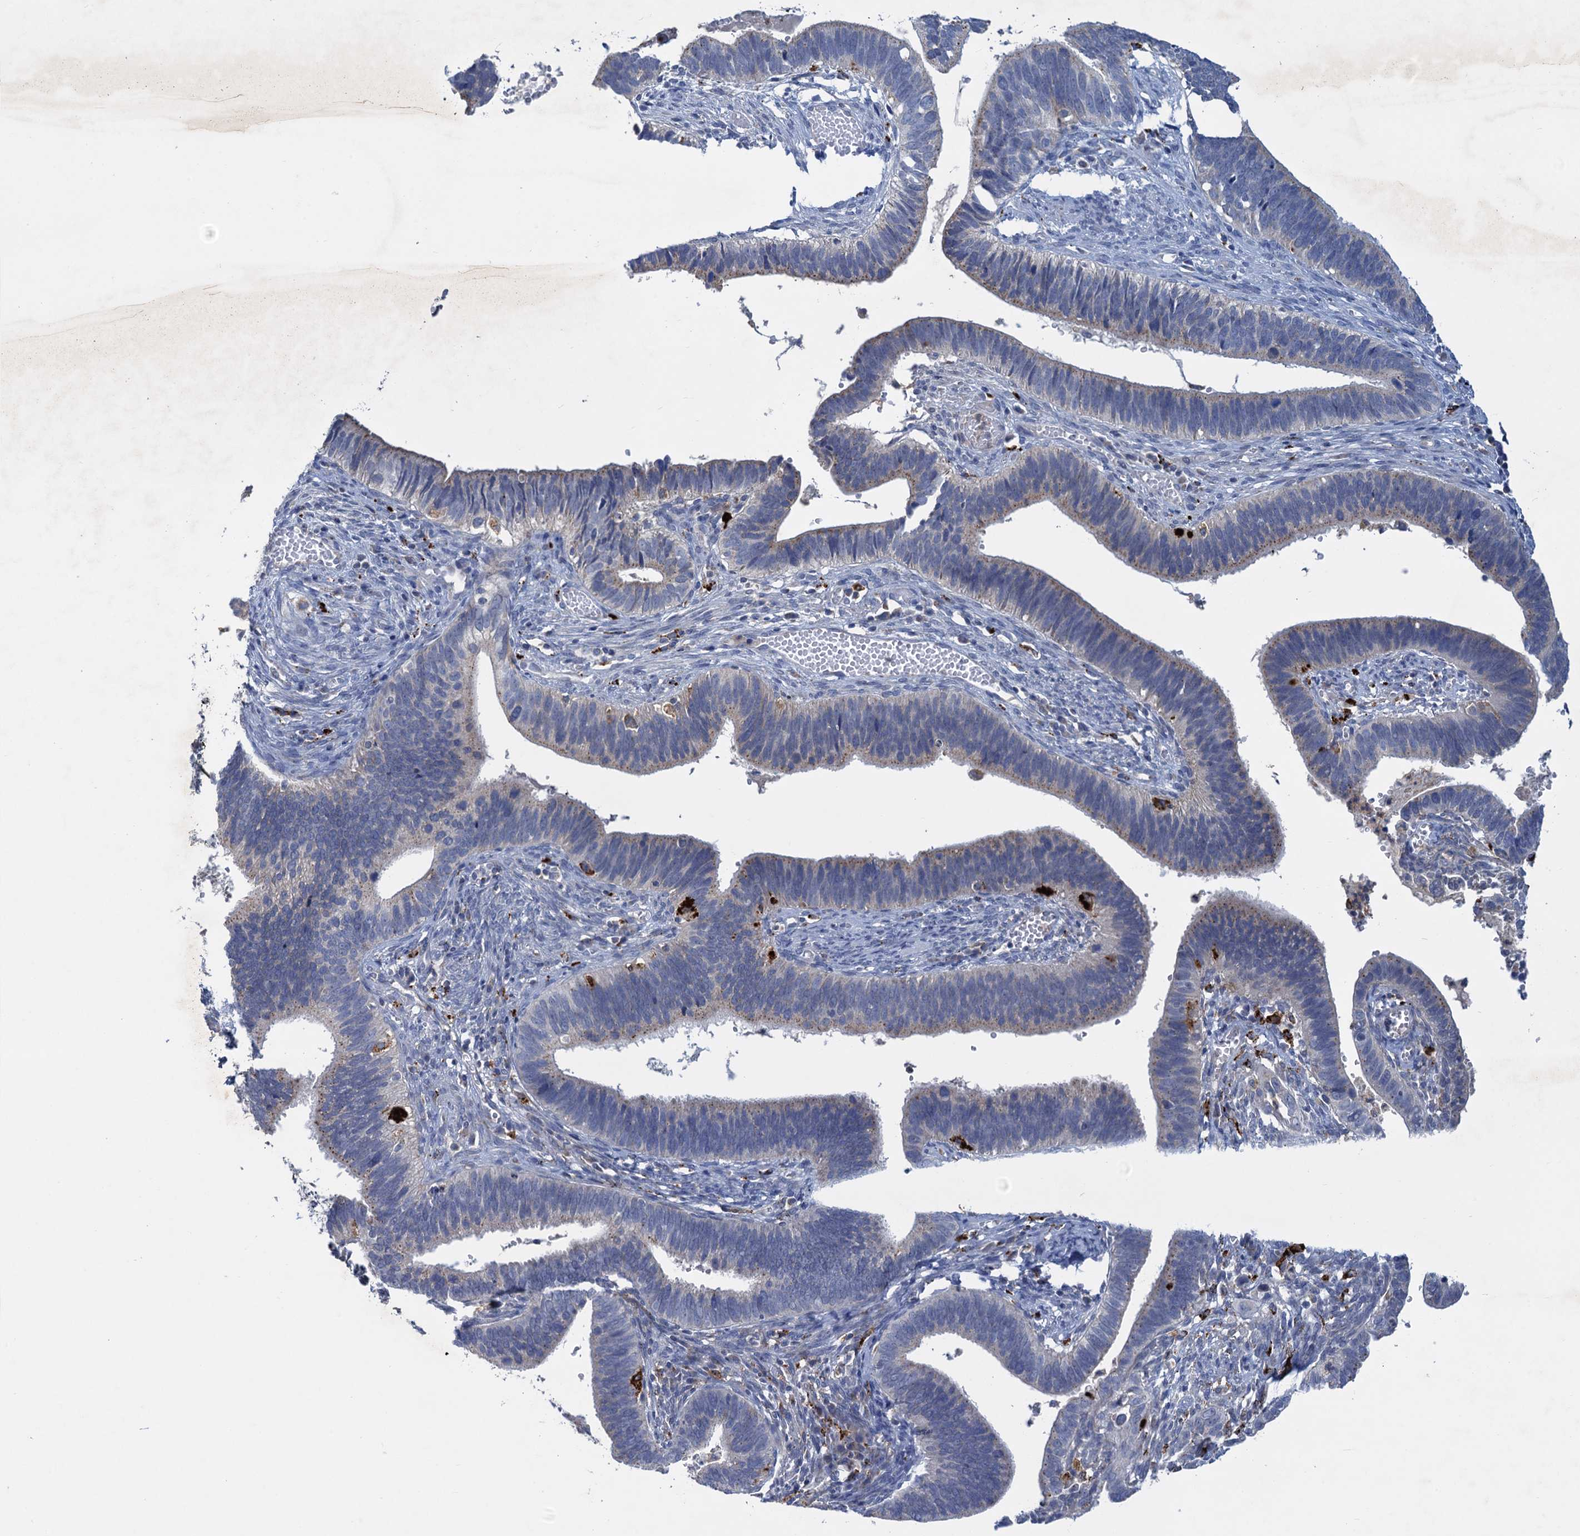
{"staining": {"intensity": "negative", "quantity": "none", "location": "none"}, "tissue": "cervical cancer", "cell_type": "Tumor cells", "image_type": "cancer", "snomed": [{"axis": "morphology", "description": "Adenocarcinoma, NOS"}, {"axis": "topography", "description": "Cervix"}], "caption": "An IHC histopathology image of cervical adenocarcinoma is shown. There is no staining in tumor cells of cervical adenocarcinoma.", "gene": "ANKS3", "patient": {"sex": "female", "age": 42}}